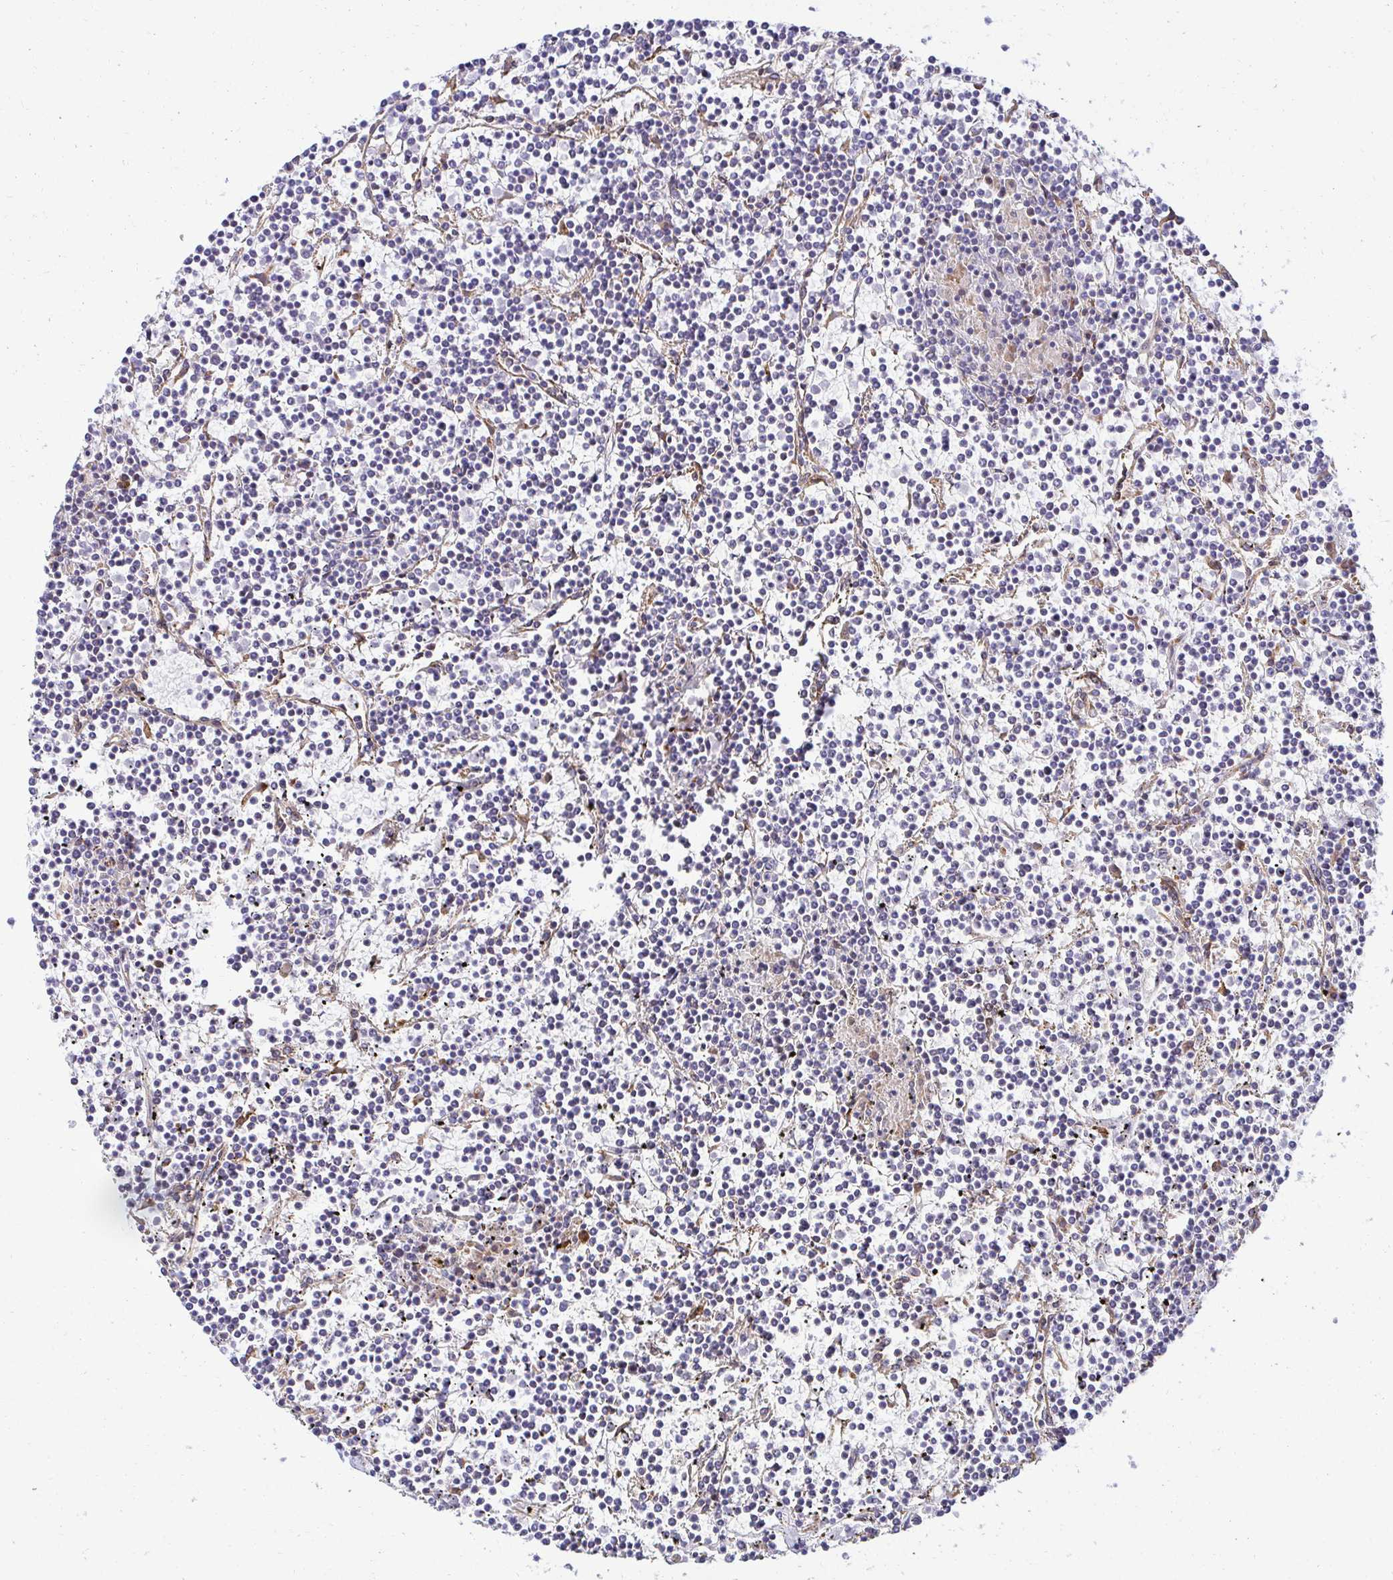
{"staining": {"intensity": "negative", "quantity": "none", "location": "none"}, "tissue": "lymphoma", "cell_type": "Tumor cells", "image_type": "cancer", "snomed": [{"axis": "morphology", "description": "Malignant lymphoma, non-Hodgkin's type, Low grade"}, {"axis": "topography", "description": "Spleen"}], "caption": "Immunohistochemistry (IHC) of low-grade malignant lymphoma, non-Hodgkin's type exhibits no expression in tumor cells.", "gene": "HPS1", "patient": {"sex": "female", "age": 19}}